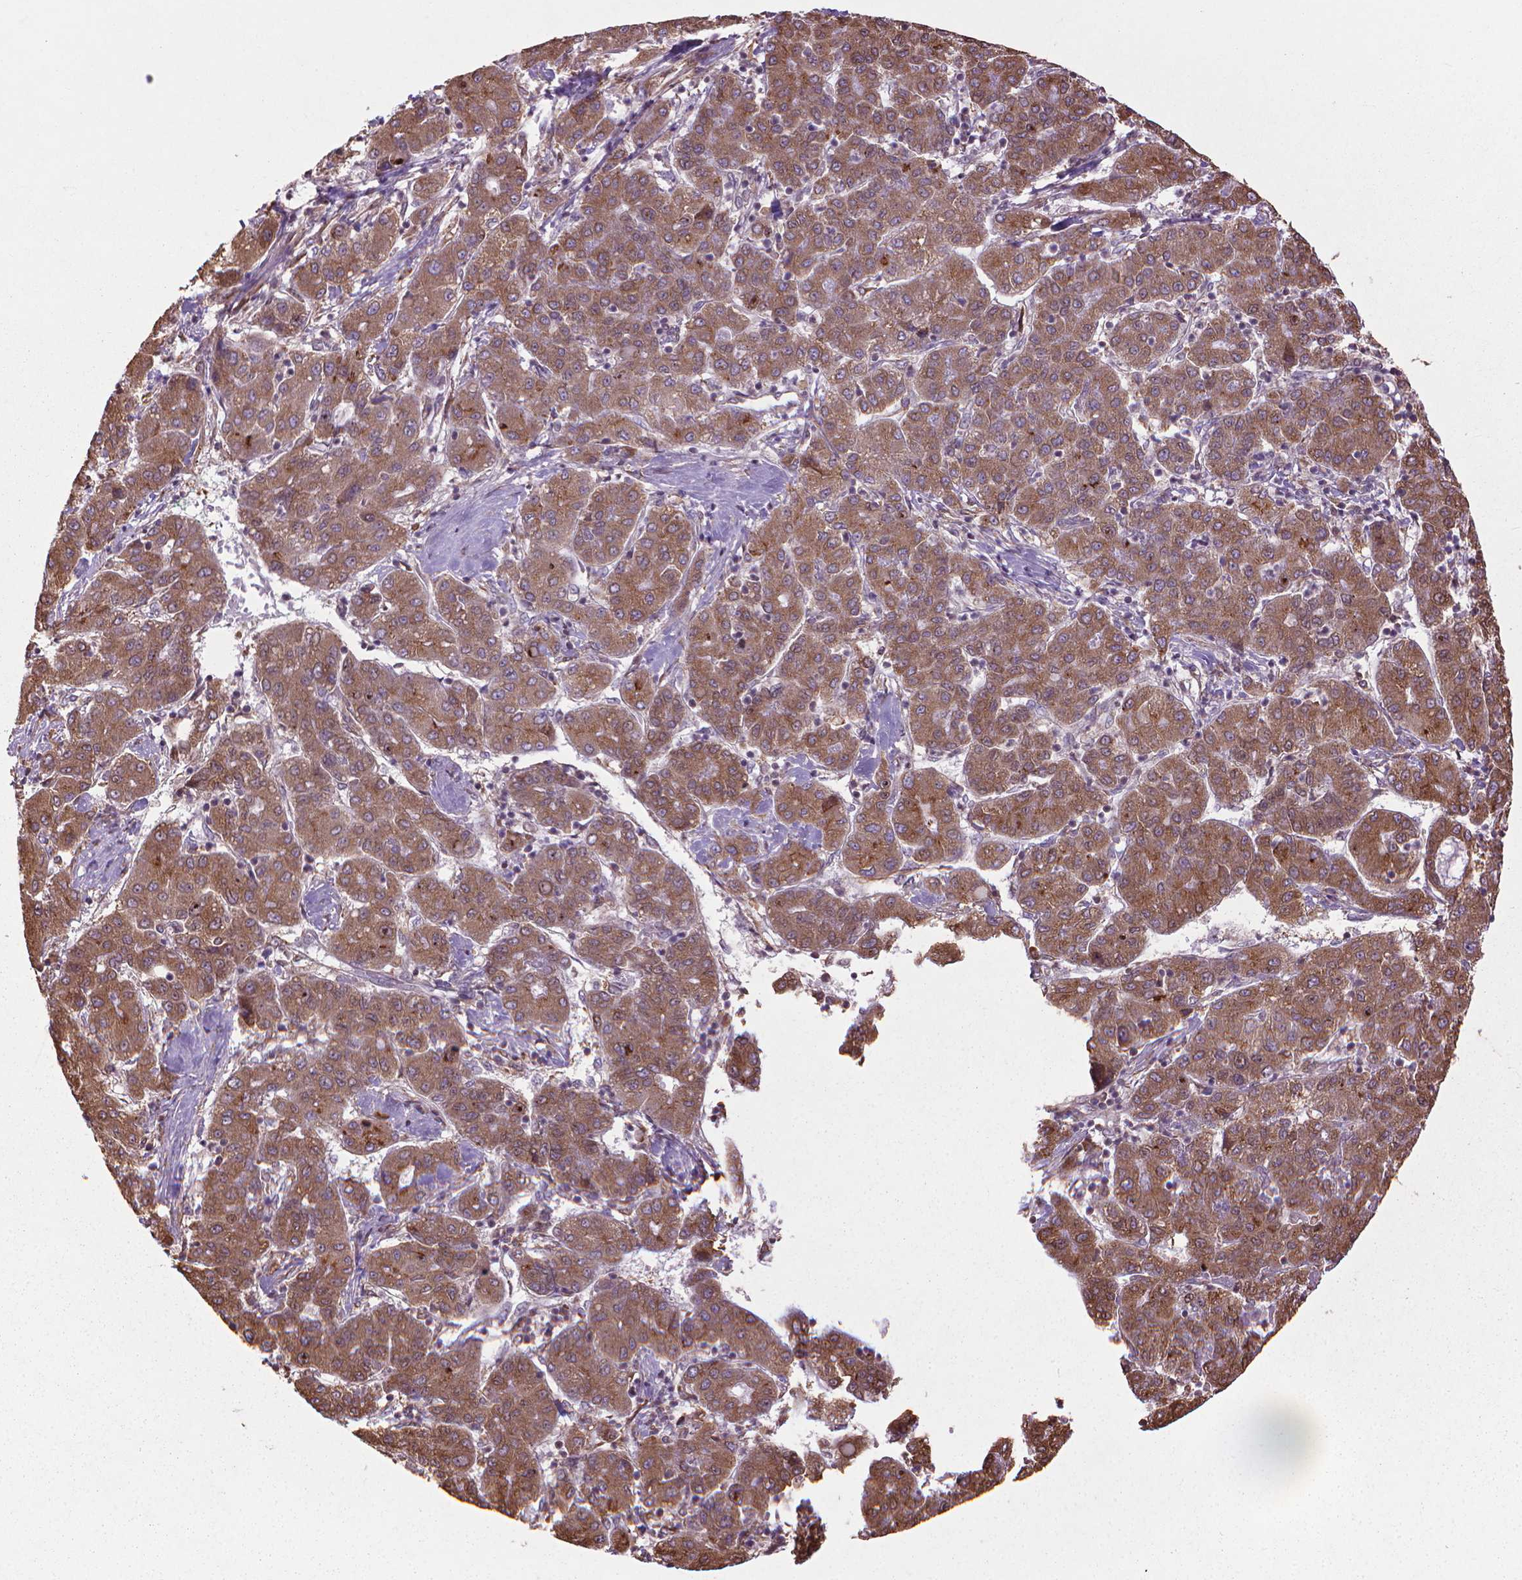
{"staining": {"intensity": "moderate", "quantity": ">75%", "location": "cytoplasmic/membranous"}, "tissue": "liver cancer", "cell_type": "Tumor cells", "image_type": "cancer", "snomed": [{"axis": "morphology", "description": "Carcinoma, Hepatocellular, NOS"}, {"axis": "topography", "description": "Liver"}], "caption": "Immunohistochemistry (DAB) staining of human liver cancer (hepatocellular carcinoma) demonstrates moderate cytoplasmic/membranous protein expression in about >75% of tumor cells.", "gene": "GAS1", "patient": {"sex": "male", "age": 65}}